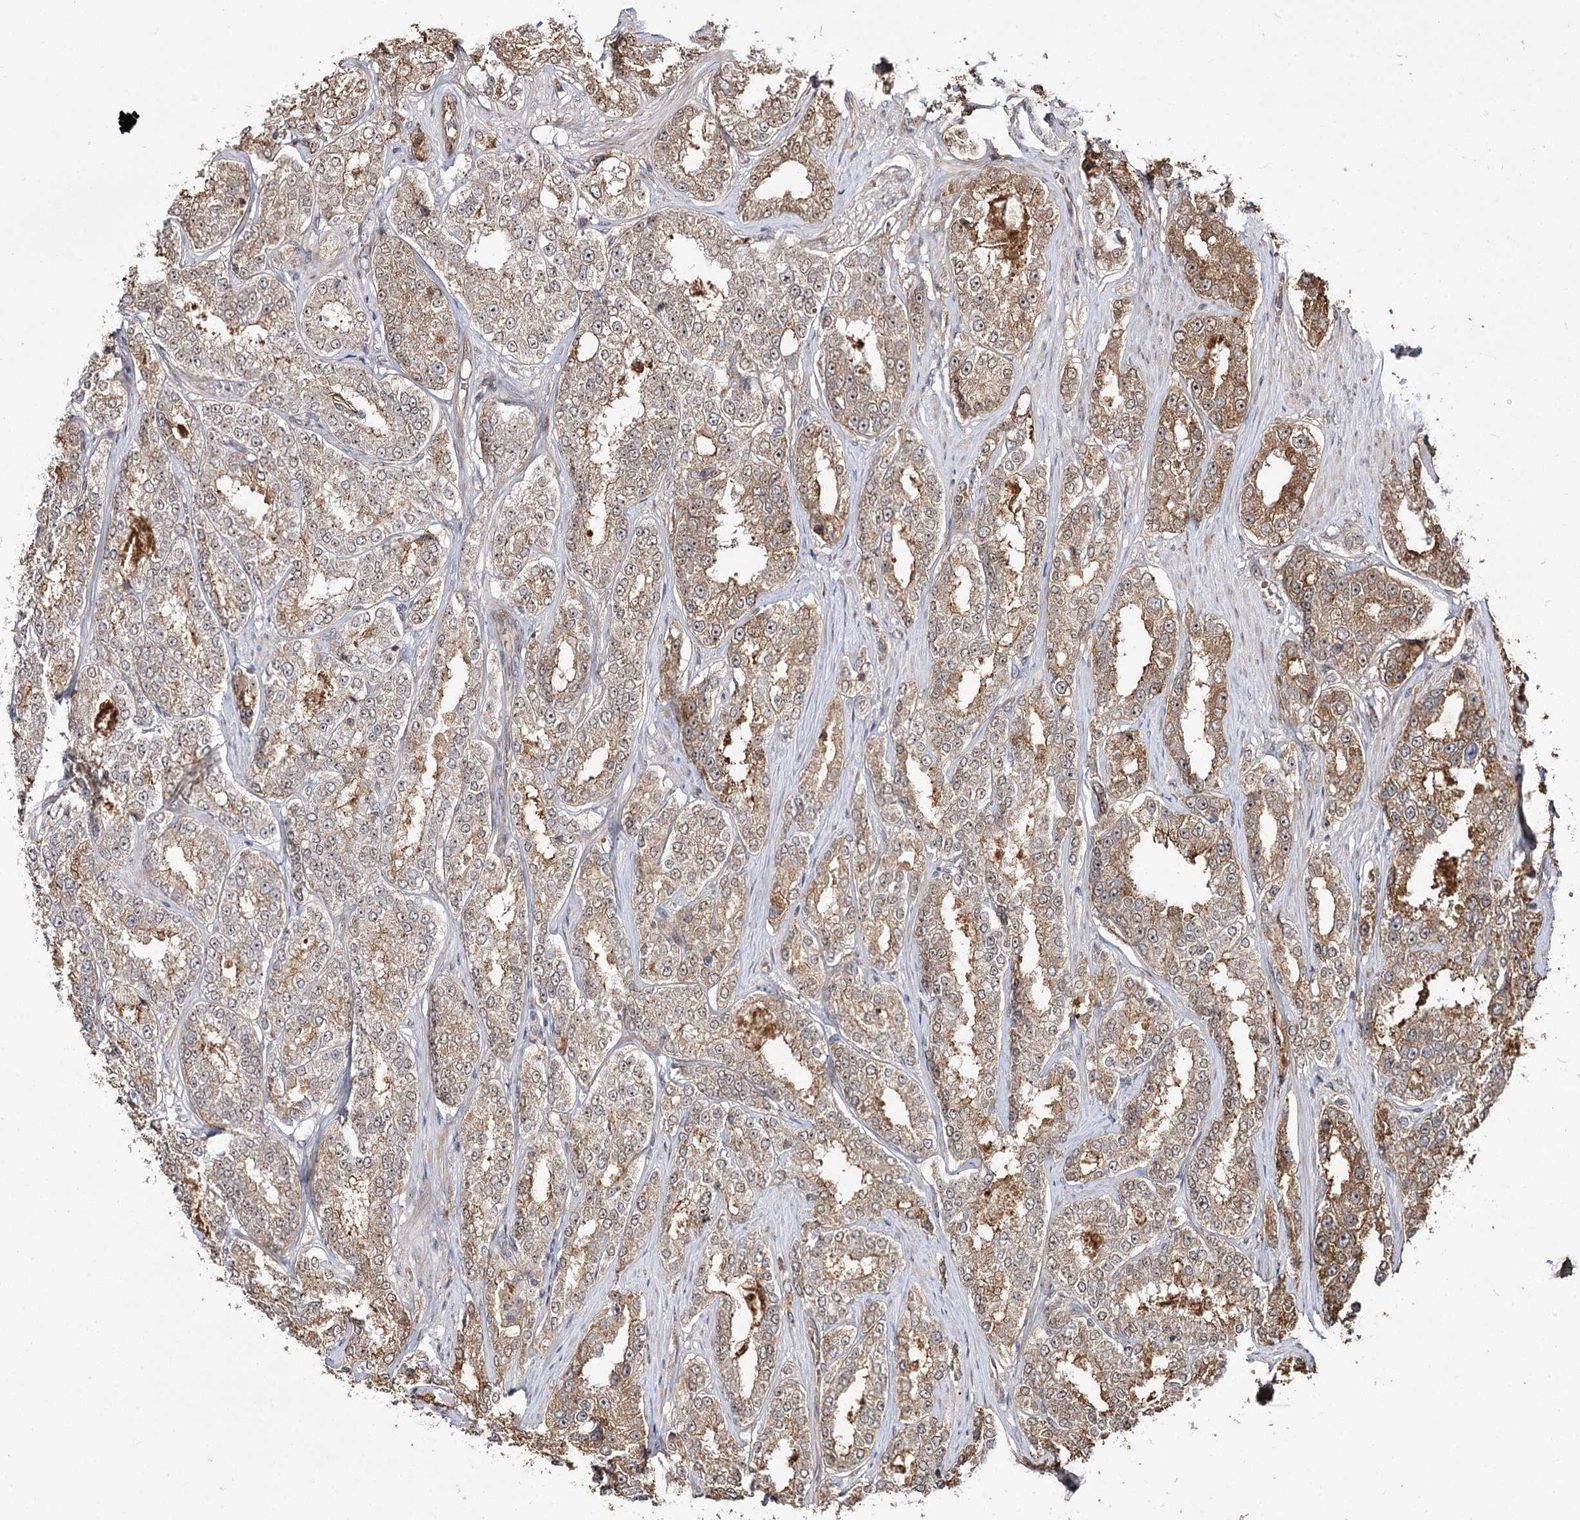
{"staining": {"intensity": "moderate", "quantity": ">75%", "location": "cytoplasmic/membranous"}, "tissue": "prostate cancer", "cell_type": "Tumor cells", "image_type": "cancer", "snomed": [{"axis": "morphology", "description": "Normal tissue, NOS"}, {"axis": "morphology", "description": "Adenocarcinoma, High grade"}, {"axis": "topography", "description": "Prostate"}], "caption": "Brown immunohistochemical staining in human prostate cancer exhibits moderate cytoplasmic/membranous staining in approximately >75% of tumor cells.", "gene": "RRP9", "patient": {"sex": "male", "age": 83}}